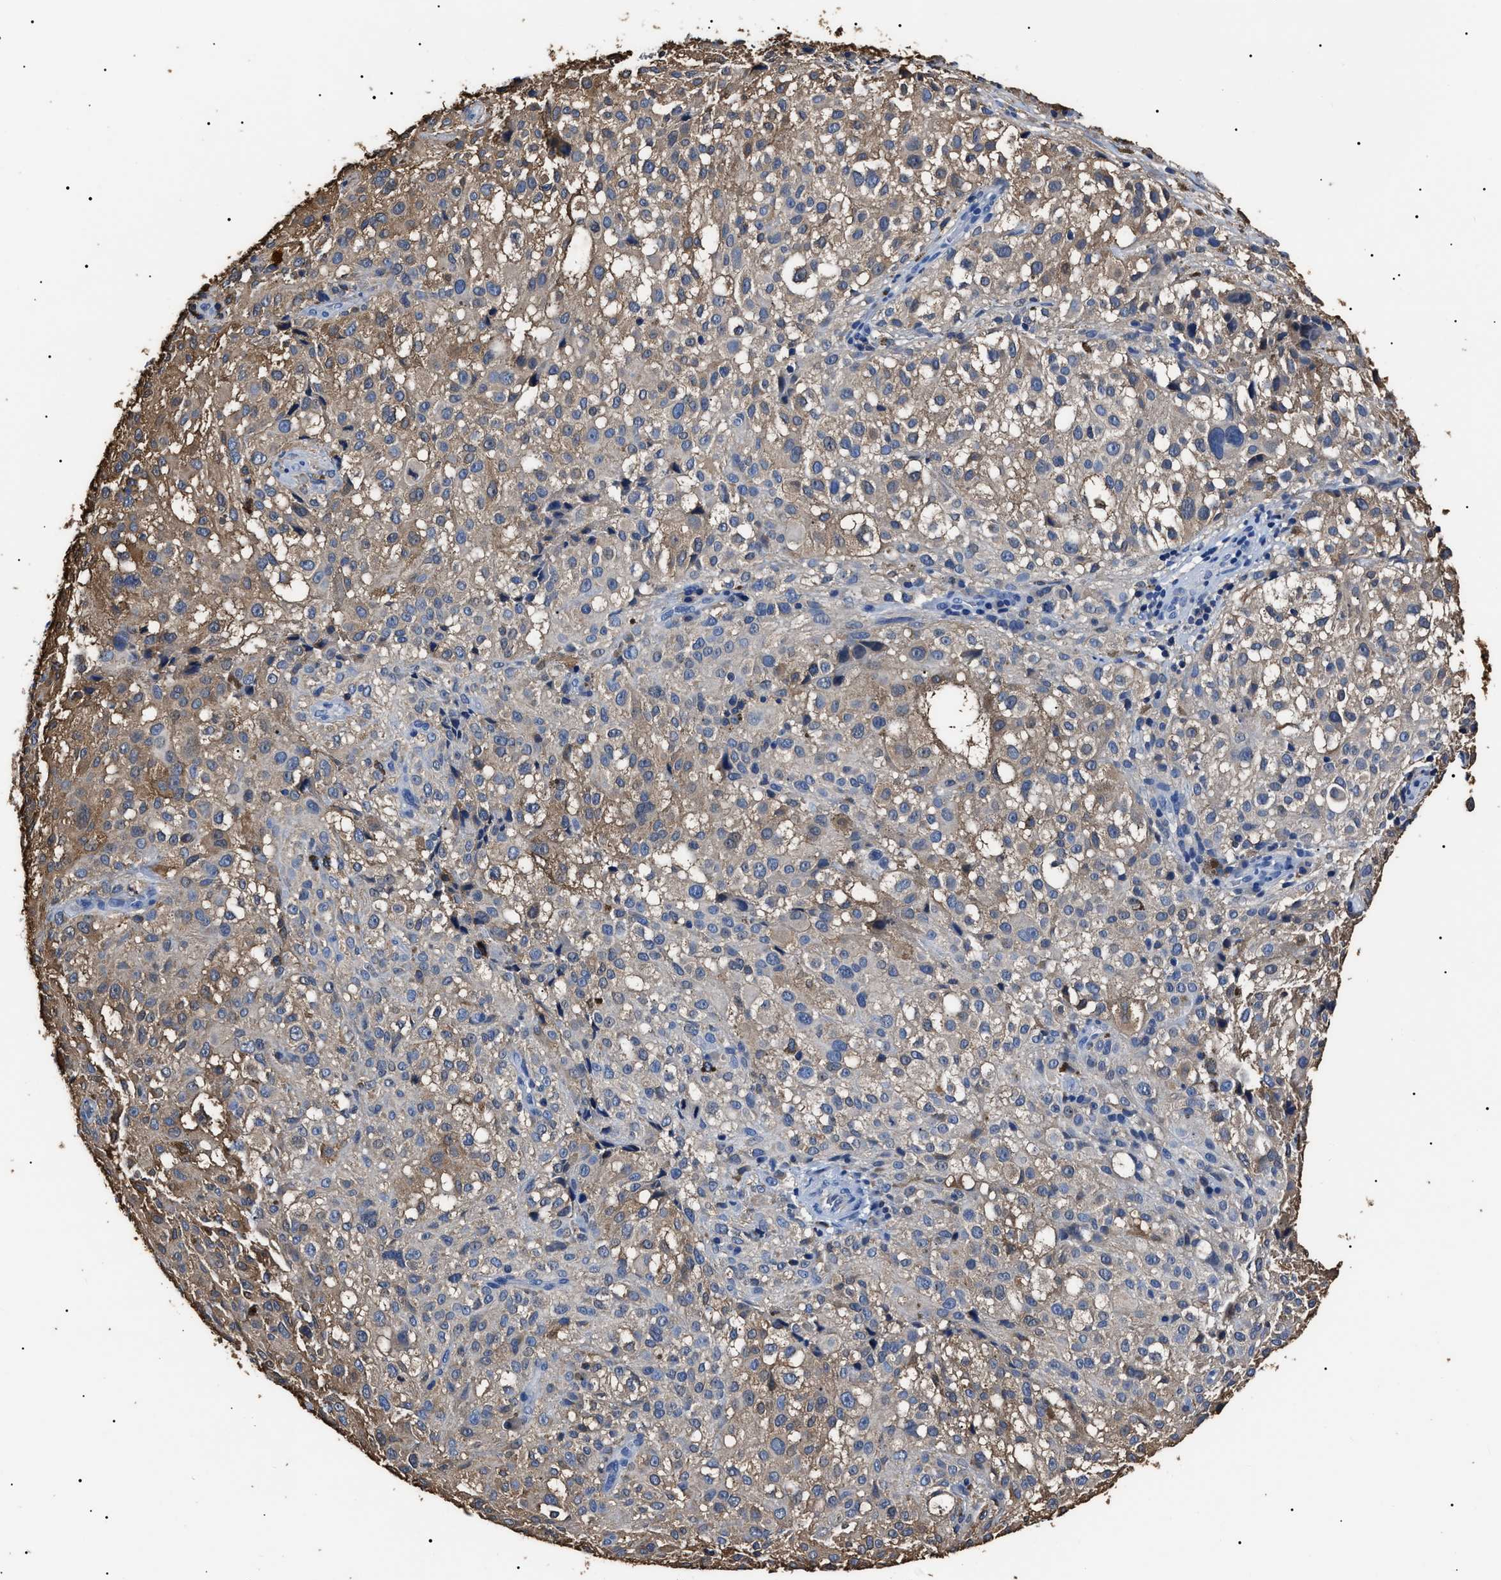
{"staining": {"intensity": "weak", "quantity": "<25%", "location": "cytoplasmic/membranous"}, "tissue": "melanoma", "cell_type": "Tumor cells", "image_type": "cancer", "snomed": [{"axis": "morphology", "description": "Necrosis, NOS"}, {"axis": "morphology", "description": "Malignant melanoma, NOS"}, {"axis": "topography", "description": "Skin"}], "caption": "IHC histopathology image of melanoma stained for a protein (brown), which displays no expression in tumor cells.", "gene": "ALDH1A1", "patient": {"sex": "female", "age": 87}}